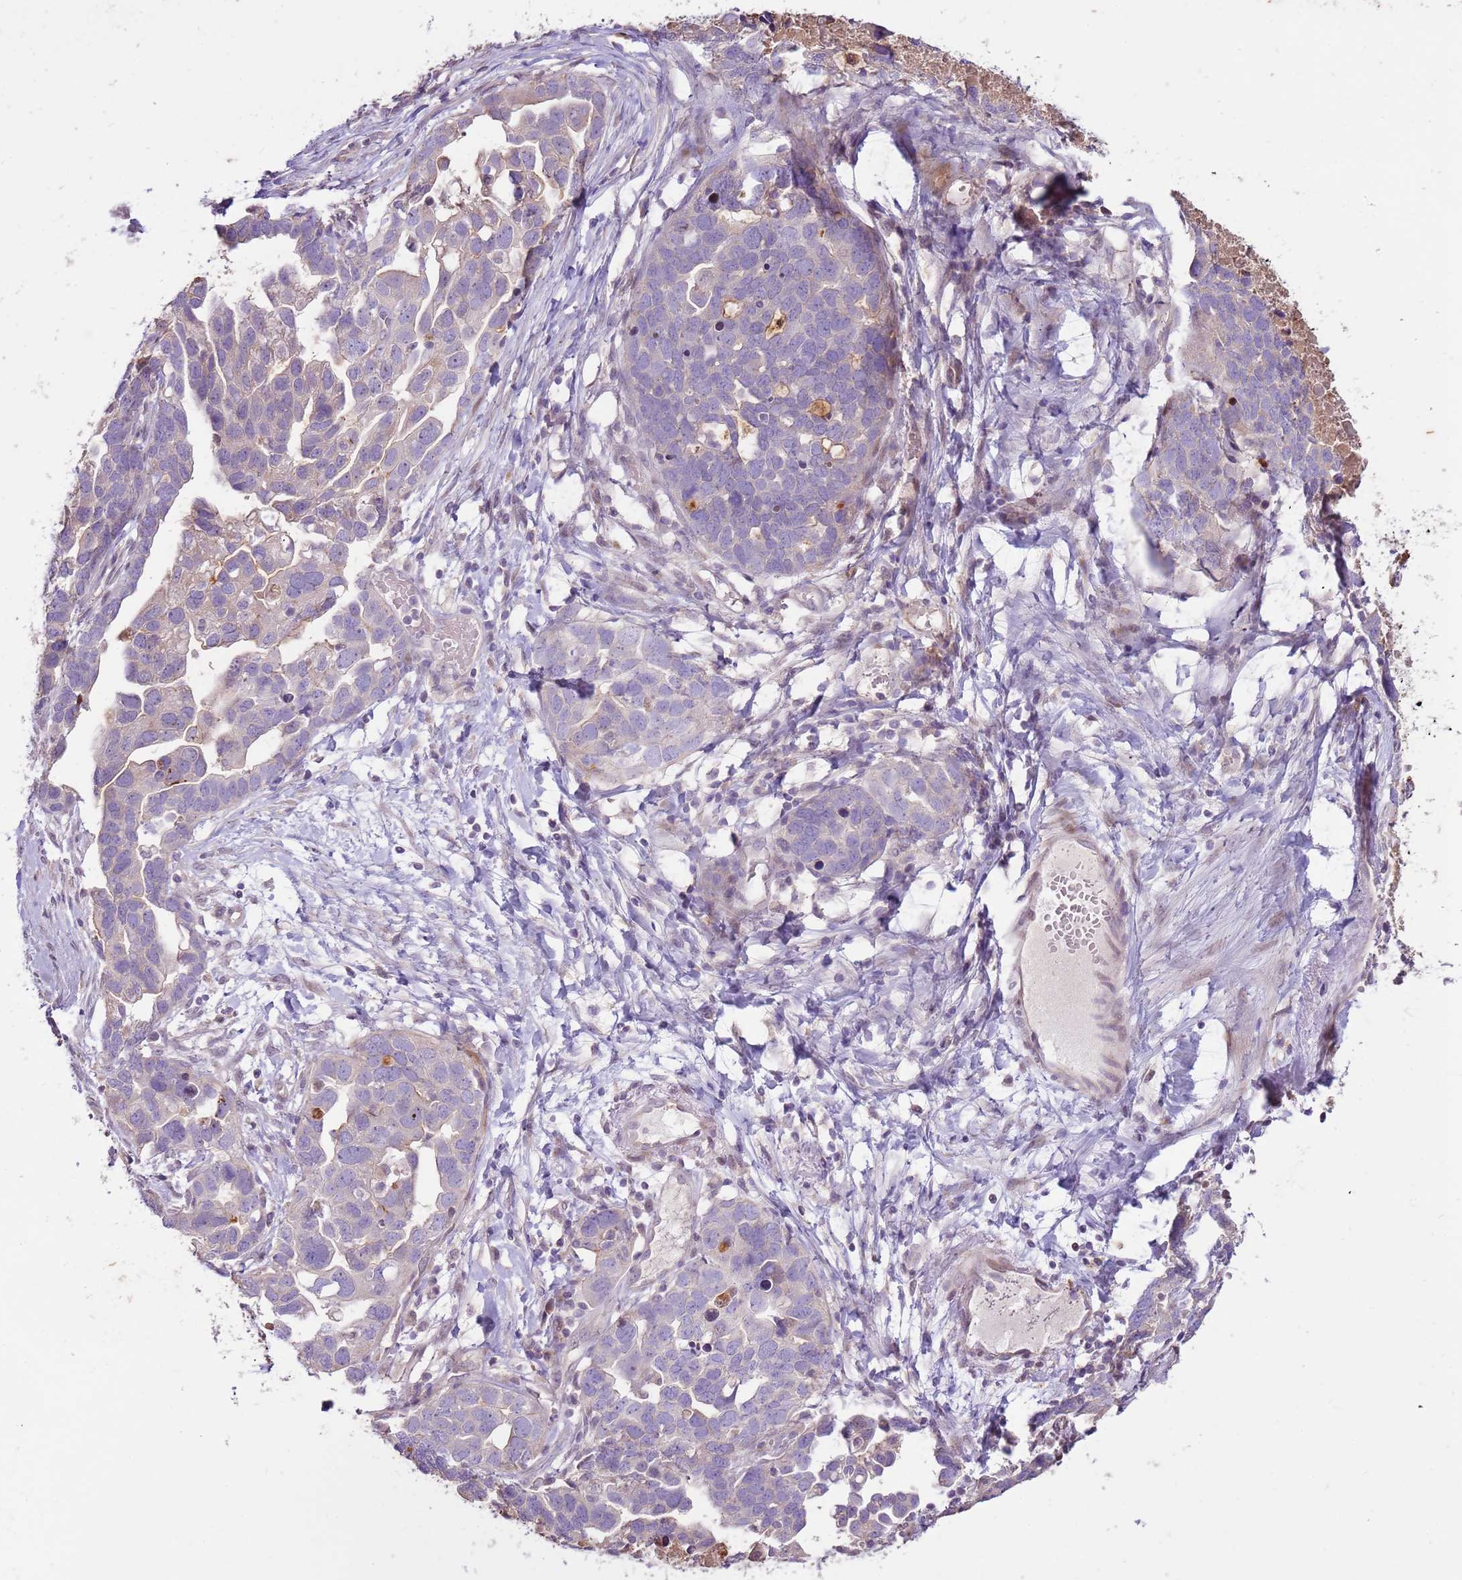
{"staining": {"intensity": "negative", "quantity": "none", "location": "none"}, "tissue": "ovarian cancer", "cell_type": "Tumor cells", "image_type": "cancer", "snomed": [{"axis": "morphology", "description": "Cystadenocarcinoma, serous, NOS"}, {"axis": "topography", "description": "Ovary"}], "caption": "DAB (3,3'-diaminobenzidine) immunohistochemical staining of human ovarian cancer reveals no significant expression in tumor cells.", "gene": "LGI4", "patient": {"sex": "female", "age": 54}}